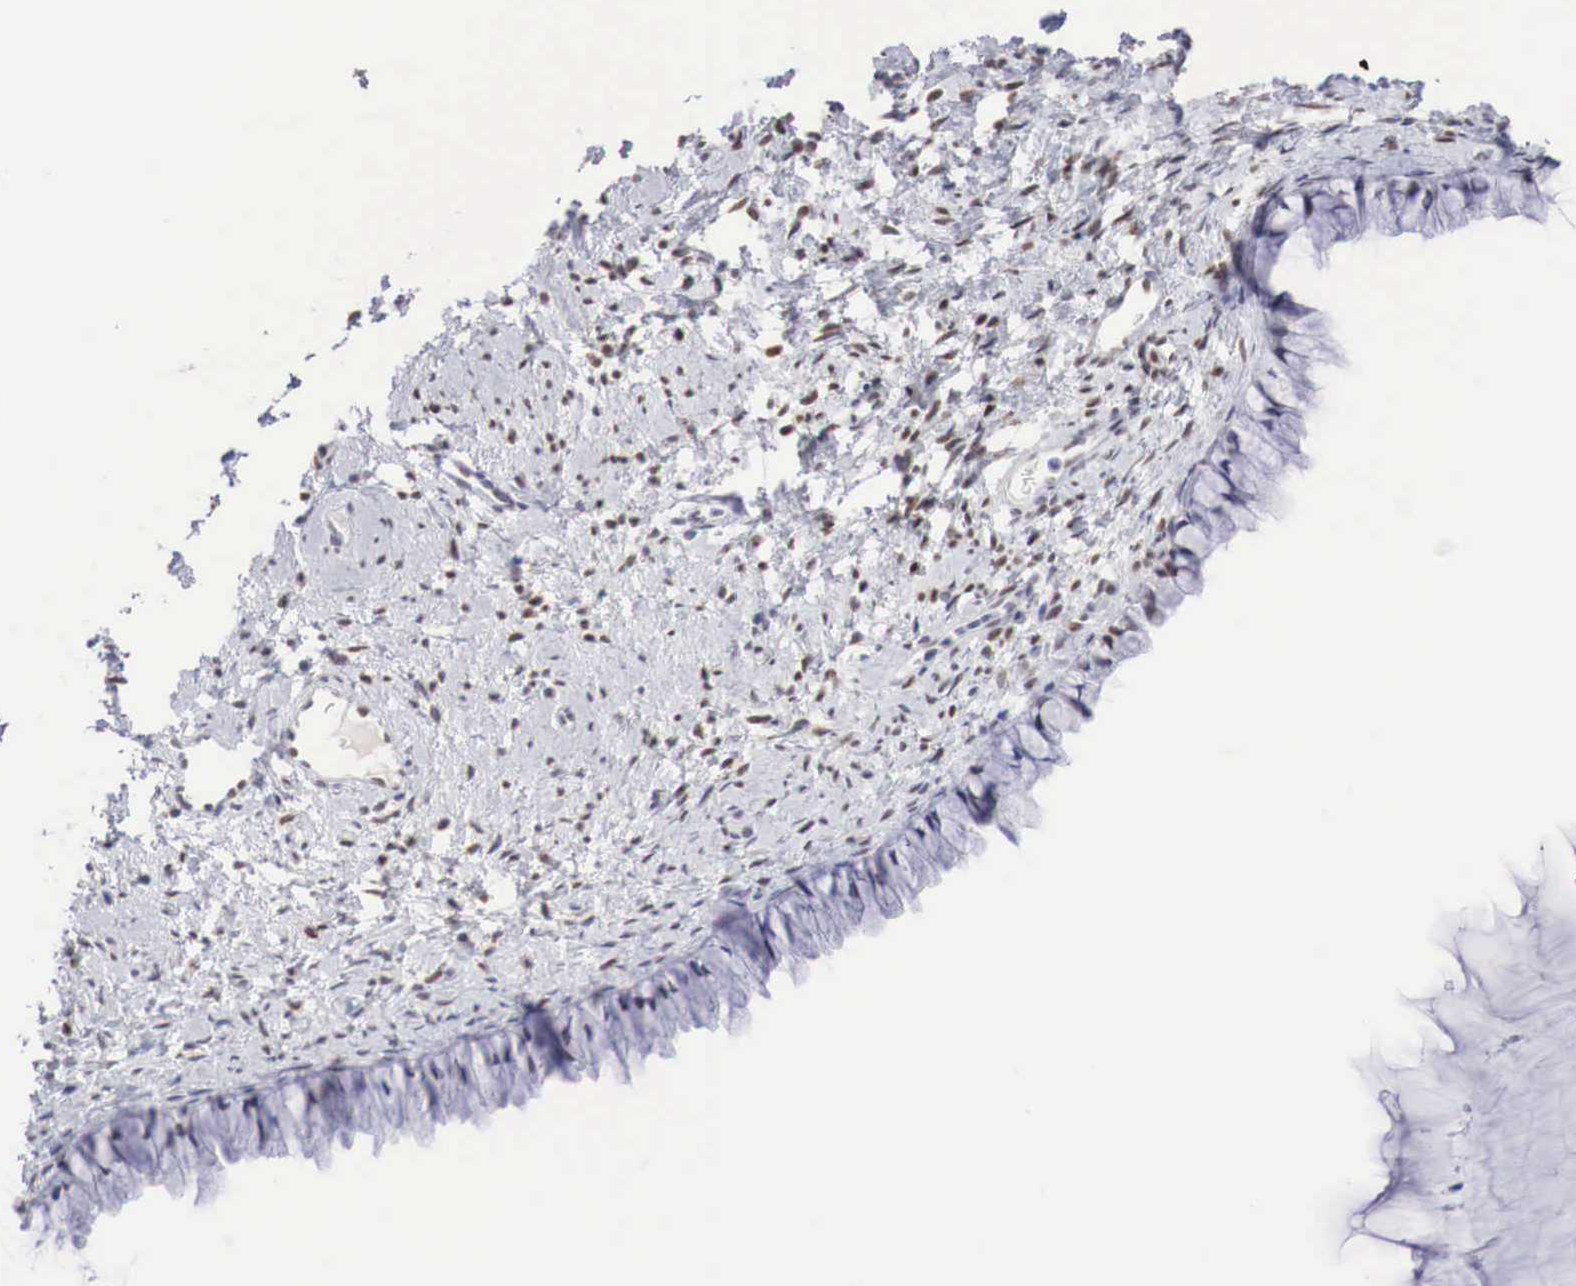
{"staining": {"intensity": "negative", "quantity": "none", "location": "none"}, "tissue": "cervix", "cell_type": "Glandular cells", "image_type": "normal", "snomed": [{"axis": "morphology", "description": "Normal tissue, NOS"}, {"axis": "topography", "description": "Cervix"}], "caption": "Protein analysis of unremarkable cervix exhibits no significant positivity in glandular cells. (DAB immunohistochemistry (IHC), high magnification).", "gene": "FOXP2", "patient": {"sex": "female", "age": 82}}